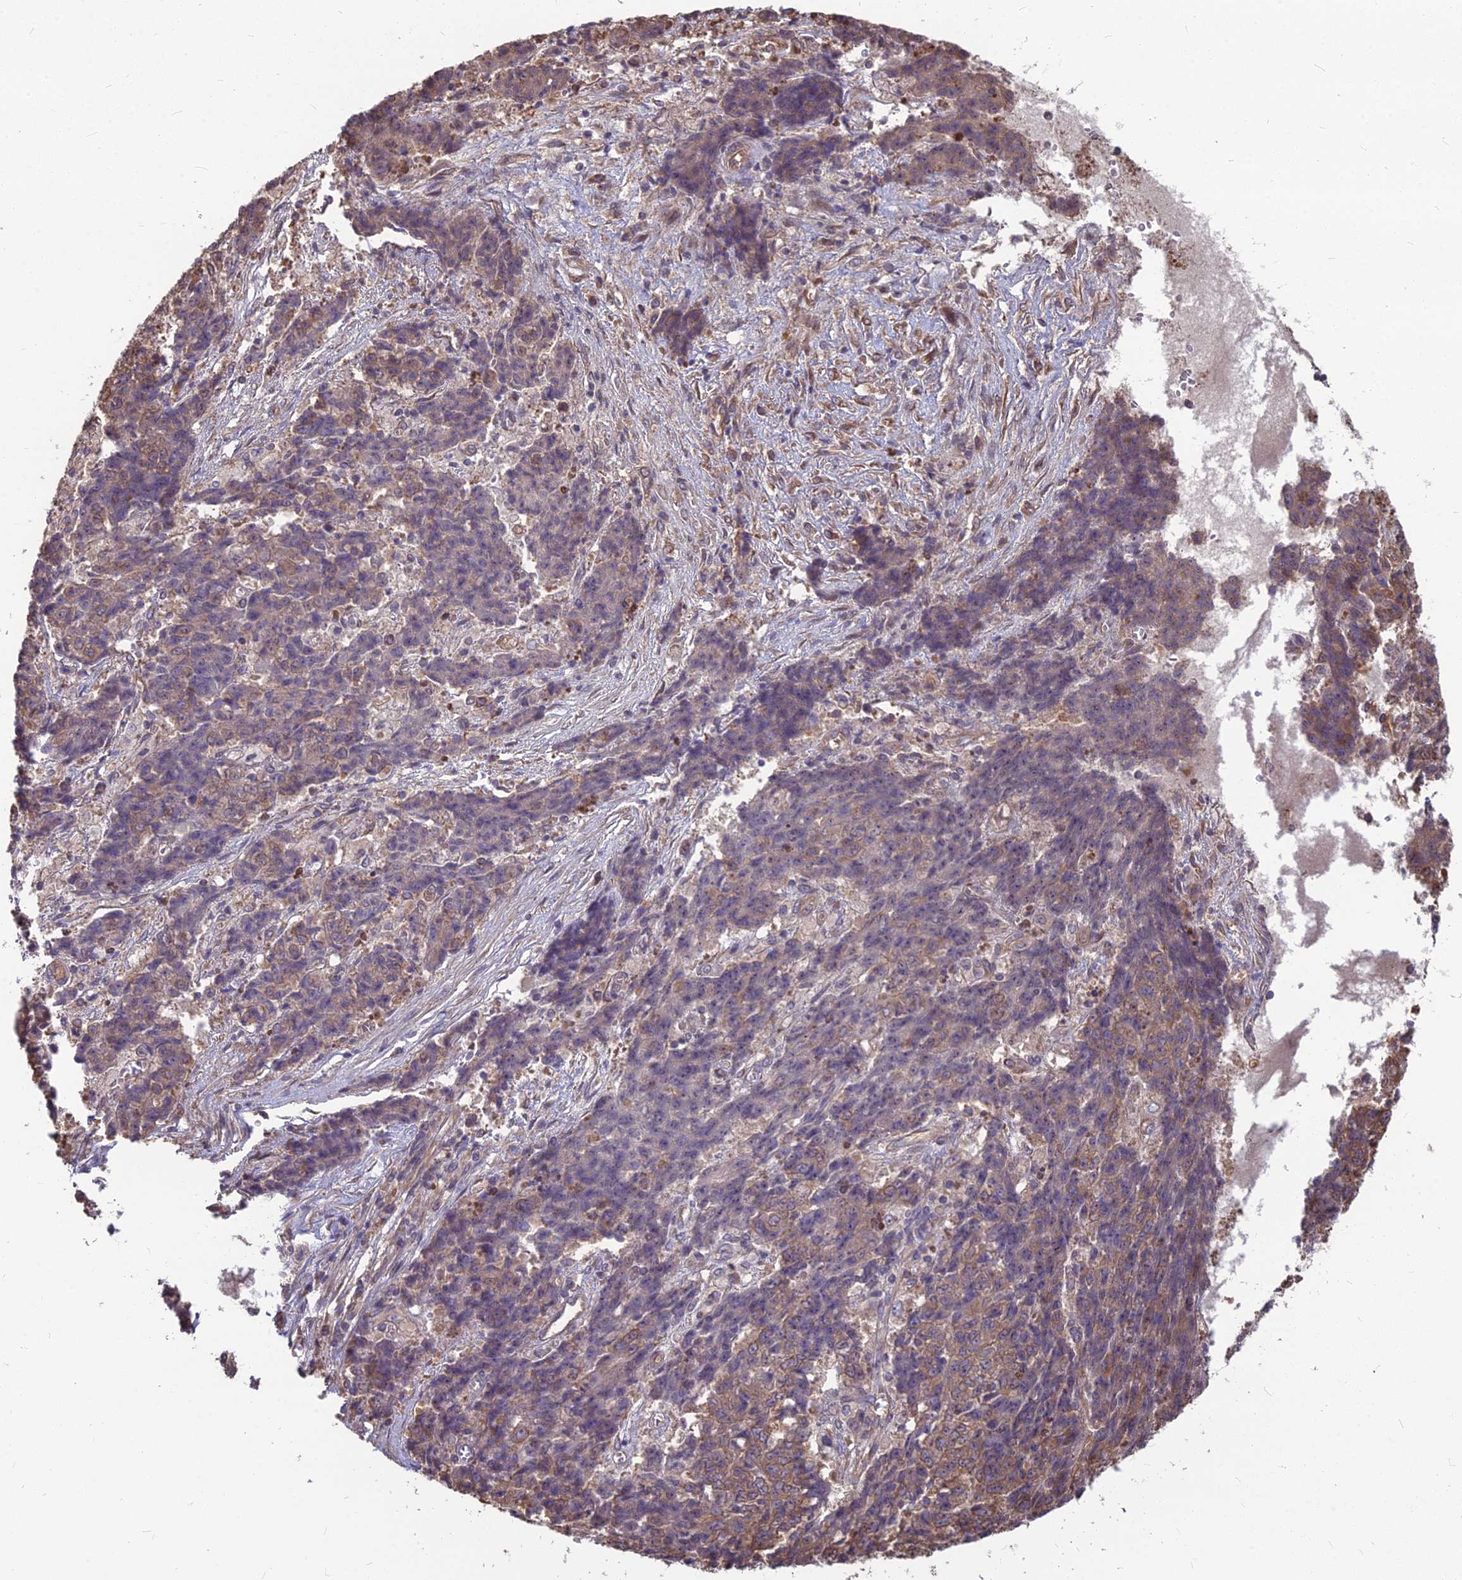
{"staining": {"intensity": "moderate", "quantity": "25%-75%", "location": "cytoplasmic/membranous"}, "tissue": "ovarian cancer", "cell_type": "Tumor cells", "image_type": "cancer", "snomed": [{"axis": "morphology", "description": "Carcinoma, endometroid"}, {"axis": "topography", "description": "Ovary"}], "caption": "IHC (DAB (3,3'-diaminobenzidine)) staining of human ovarian cancer (endometroid carcinoma) reveals moderate cytoplasmic/membranous protein positivity in approximately 25%-75% of tumor cells. (brown staining indicates protein expression, while blue staining denotes nuclei).", "gene": "LSM6", "patient": {"sex": "female", "age": 42}}